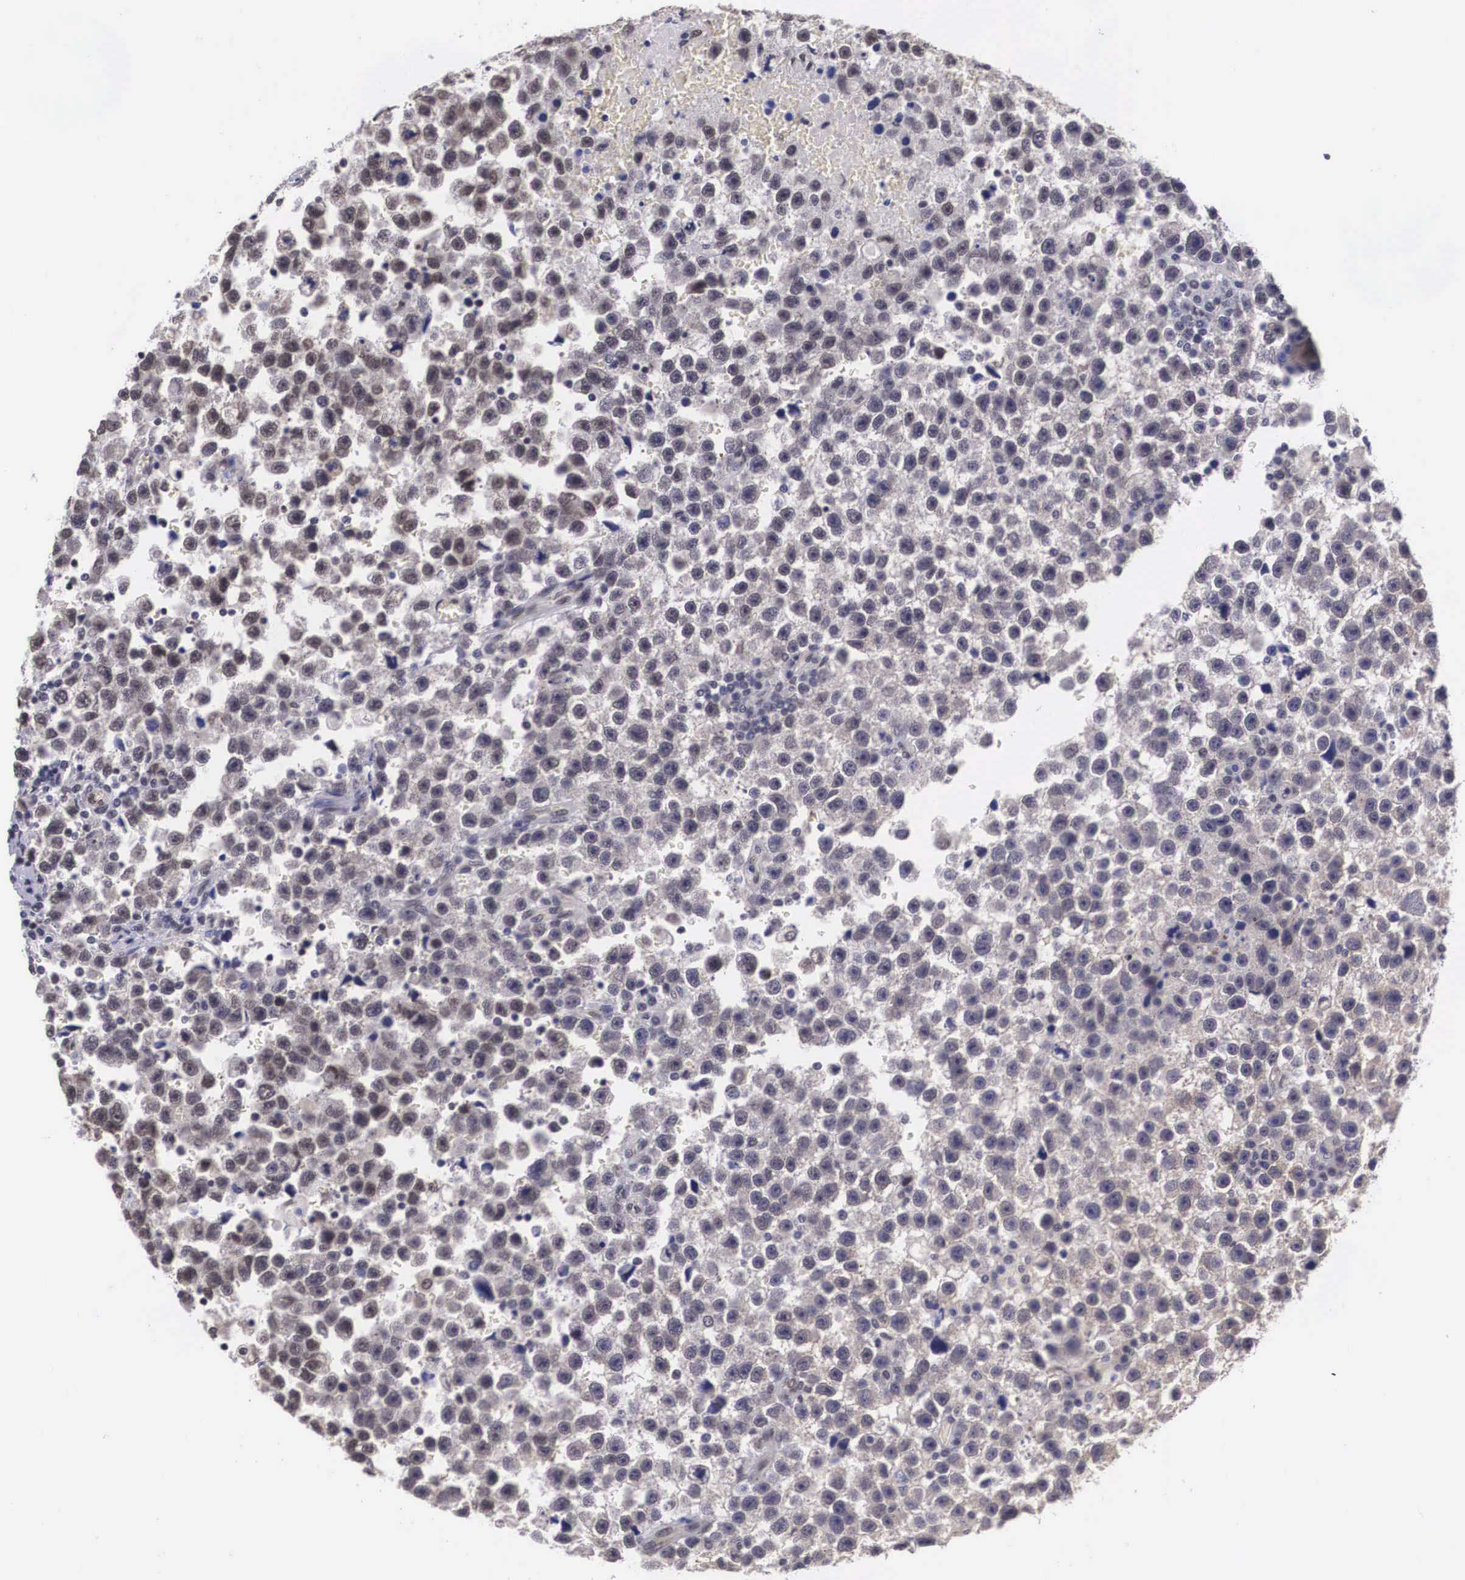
{"staining": {"intensity": "negative", "quantity": "none", "location": "none"}, "tissue": "testis cancer", "cell_type": "Tumor cells", "image_type": "cancer", "snomed": [{"axis": "morphology", "description": "Seminoma, NOS"}, {"axis": "topography", "description": "Testis"}], "caption": "There is no significant positivity in tumor cells of testis cancer (seminoma). Nuclei are stained in blue.", "gene": "OTX2", "patient": {"sex": "male", "age": 33}}